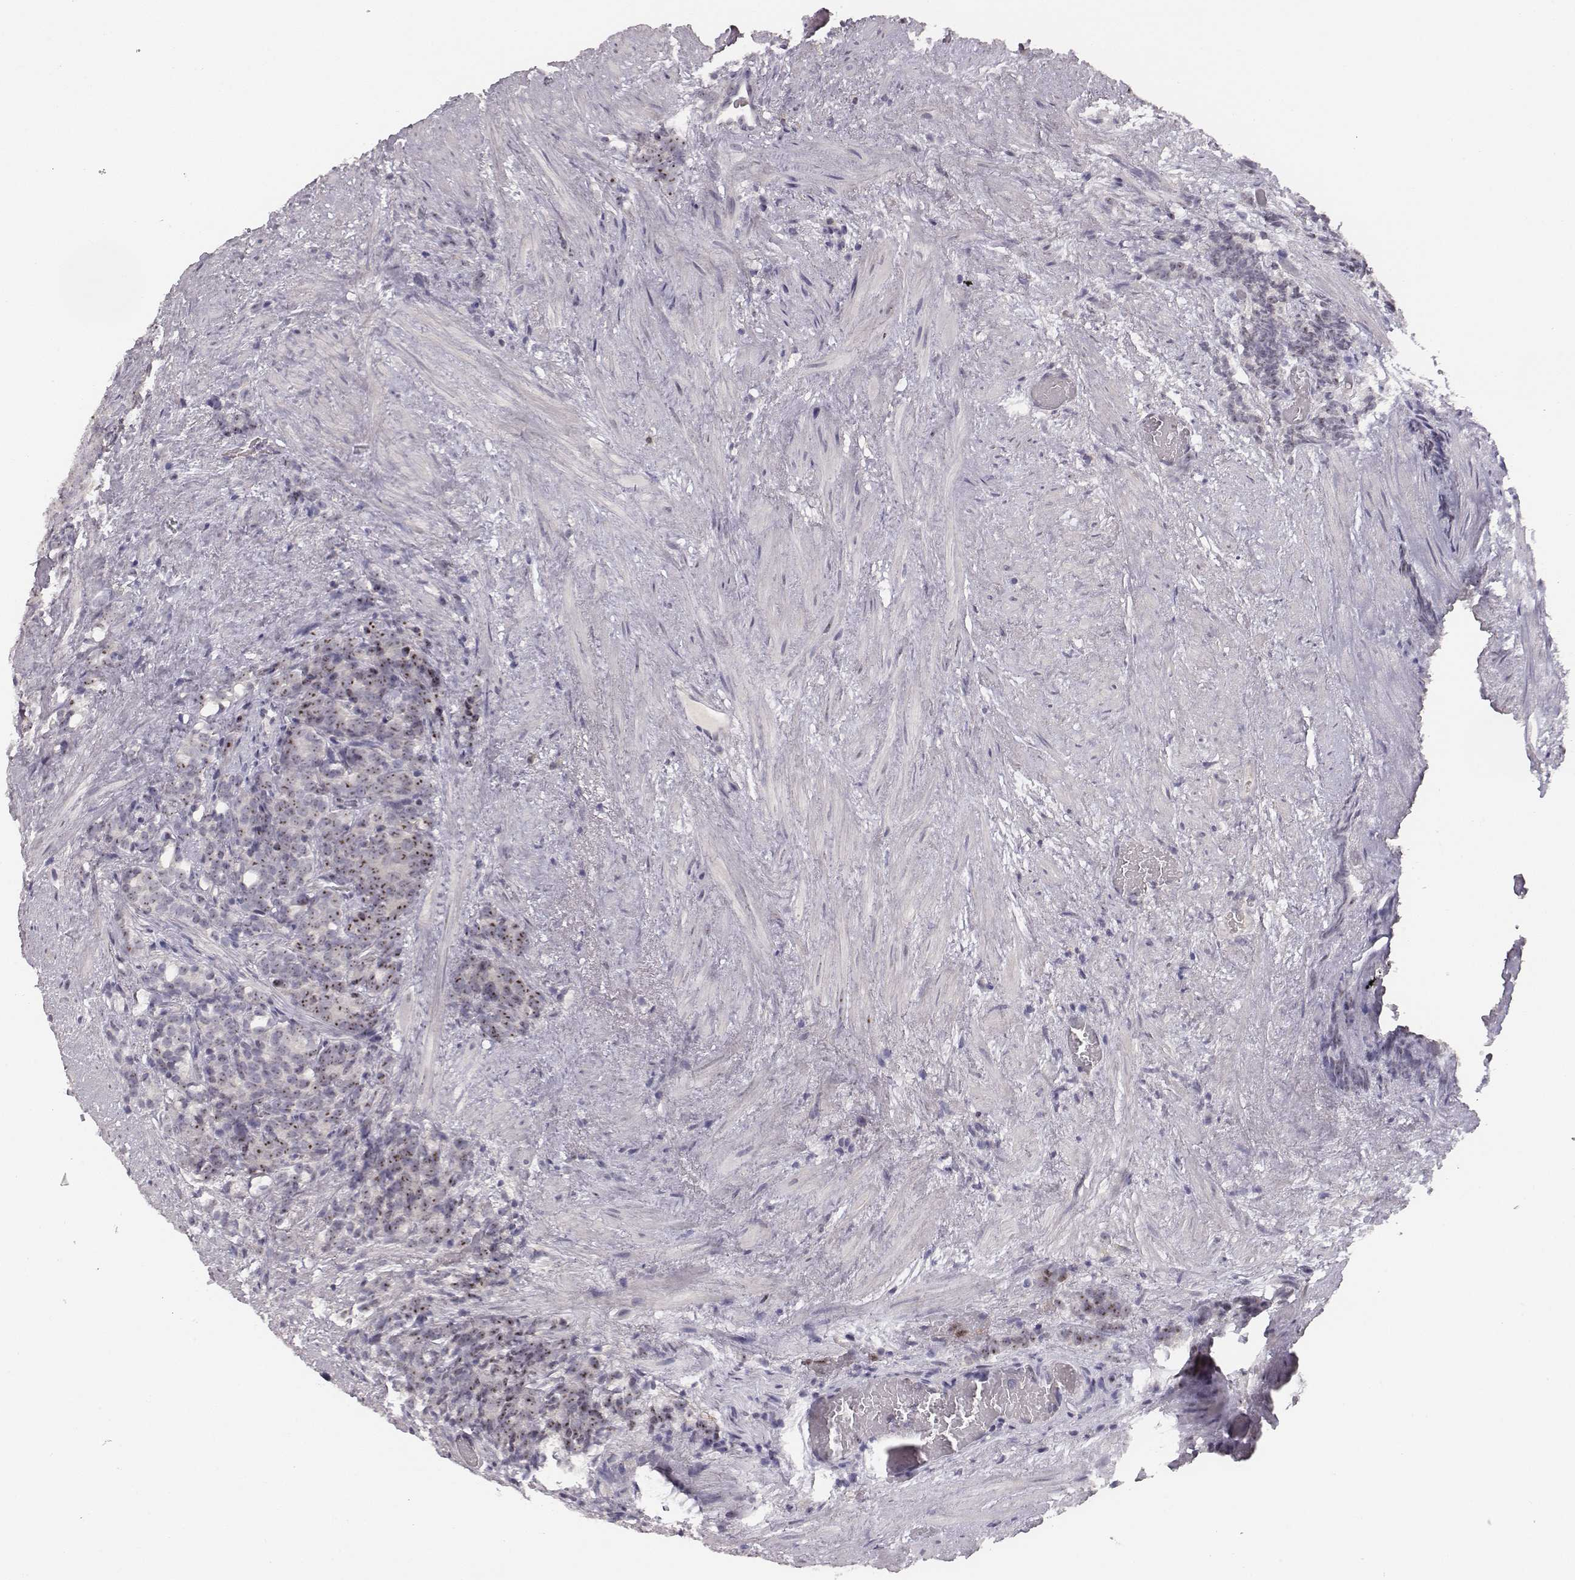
{"staining": {"intensity": "strong", "quantity": ">75%", "location": "nuclear"}, "tissue": "prostate cancer", "cell_type": "Tumor cells", "image_type": "cancer", "snomed": [{"axis": "morphology", "description": "Adenocarcinoma, High grade"}, {"axis": "topography", "description": "Prostate"}], "caption": "Immunohistochemical staining of human high-grade adenocarcinoma (prostate) demonstrates high levels of strong nuclear expression in about >75% of tumor cells.", "gene": "NIFK", "patient": {"sex": "male", "age": 84}}